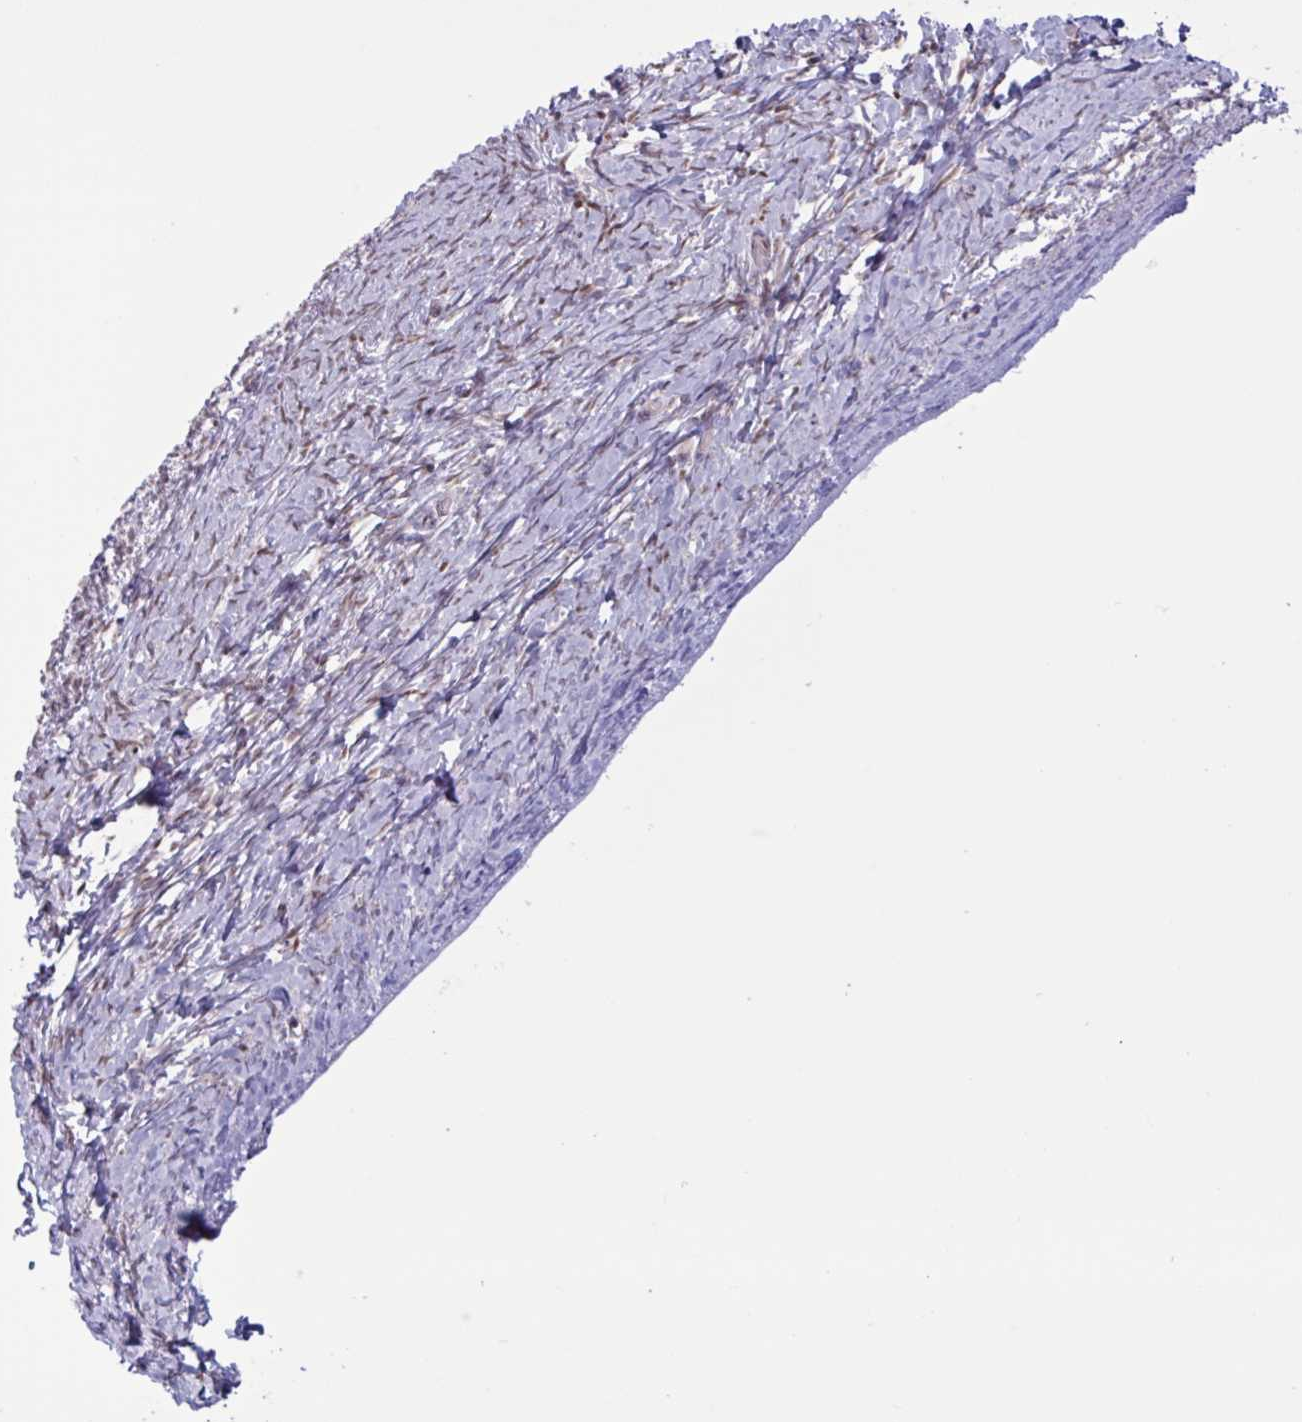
{"staining": {"intensity": "moderate", "quantity": ">75%", "location": "cytoplasmic/membranous"}, "tissue": "ovary", "cell_type": "Follicle cells", "image_type": "normal", "snomed": [{"axis": "morphology", "description": "Normal tissue, NOS"}, {"axis": "topography", "description": "Ovary"}], "caption": "Brown immunohistochemical staining in normal ovary demonstrates moderate cytoplasmic/membranous staining in about >75% of follicle cells. The protein of interest is shown in brown color, while the nuclei are stained blue.", "gene": "PRMT6", "patient": {"sex": "female", "age": 39}}